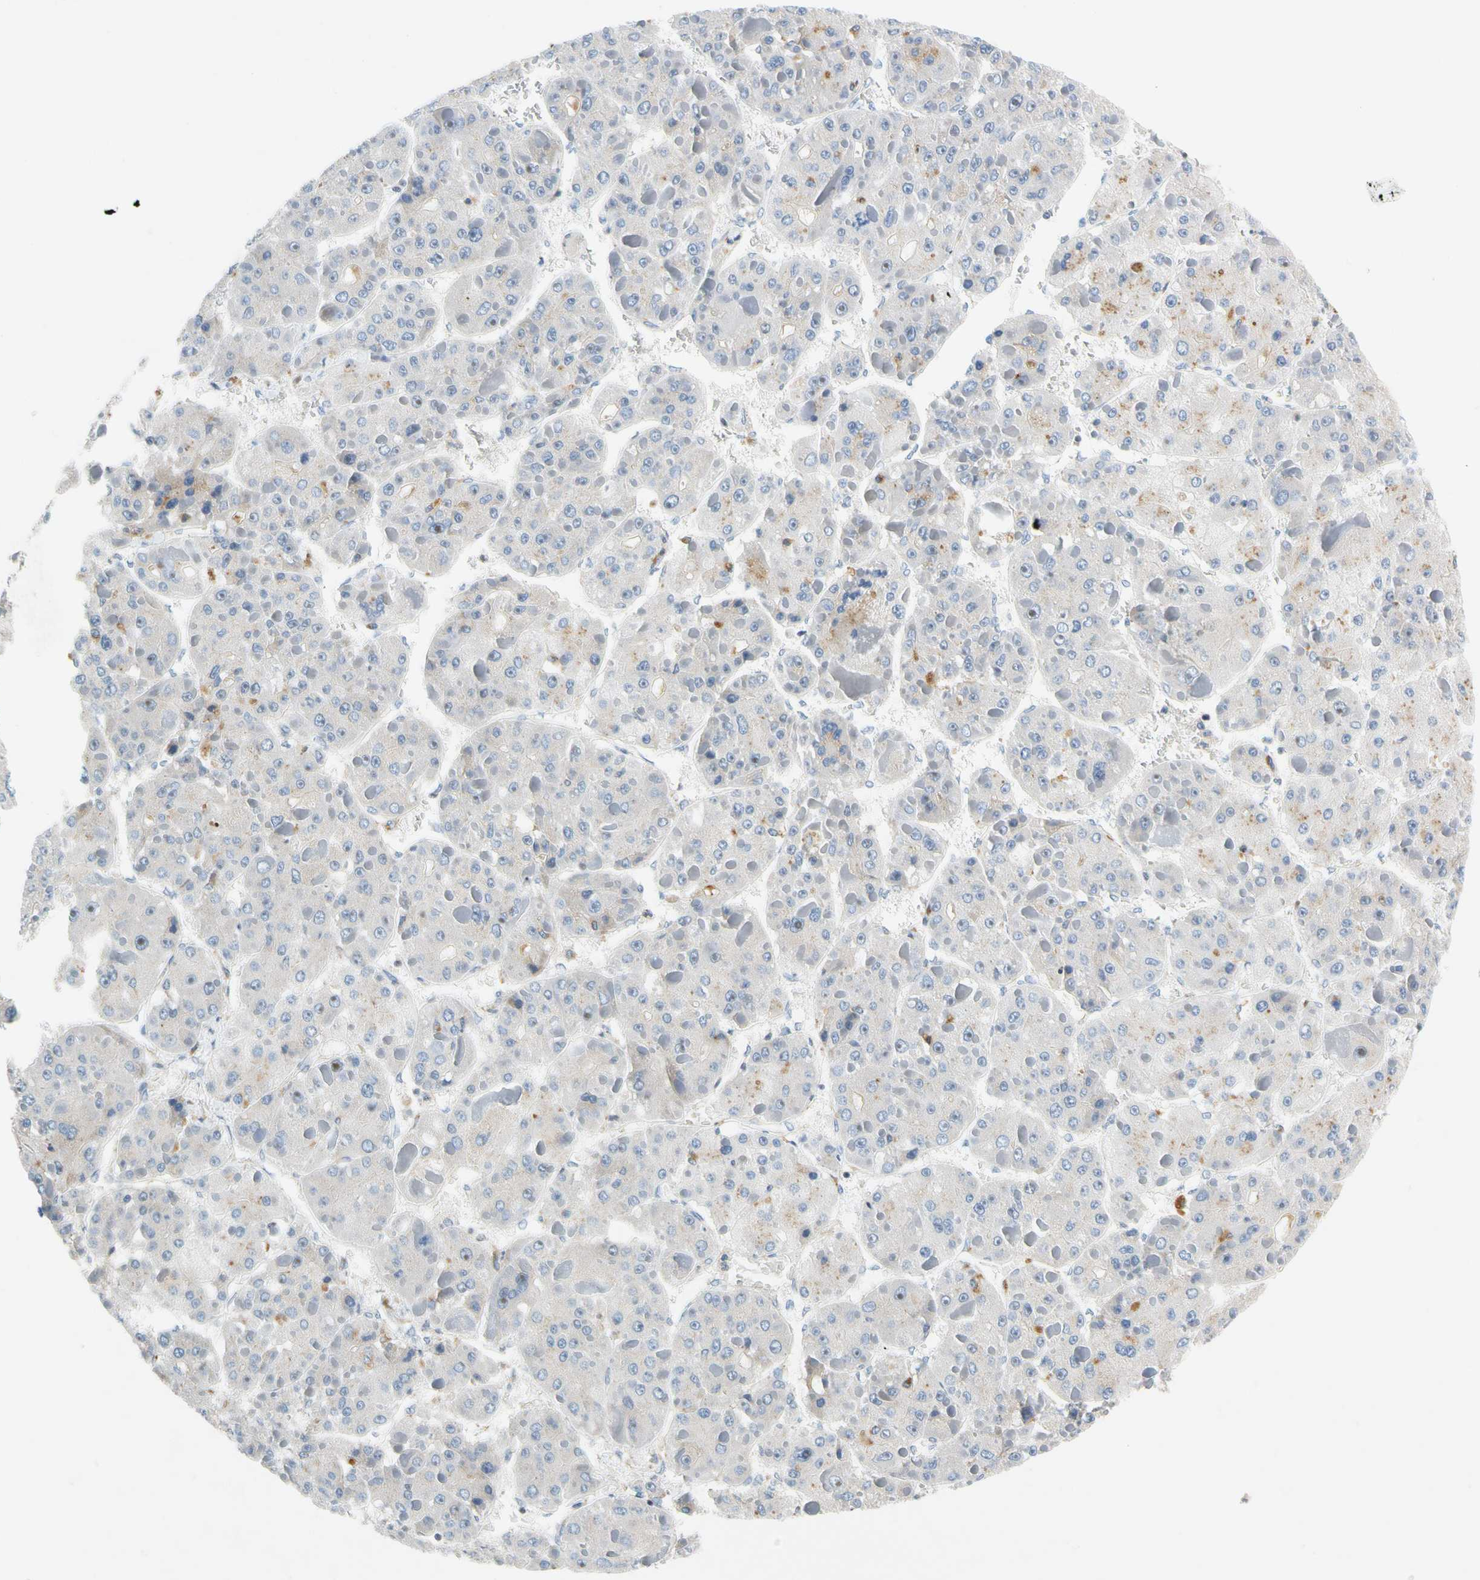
{"staining": {"intensity": "weak", "quantity": "<25%", "location": "cytoplasmic/membranous"}, "tissue": "liver cancer", "cell_type": "Tumor cells", "image_type": "cancer", "snomed": [{"axis": "morphology", "description": "Carcinoma, Hepatocellular, NOS"}, {"axis": "topography", "description": "Liver"}], "caption": "The histopathology image demonstrates no staining of tumor cells in liver cancer. Nuclei are stained in blue.", "gene": "SP140", "patient": {"sex": "female", "age": 73}}